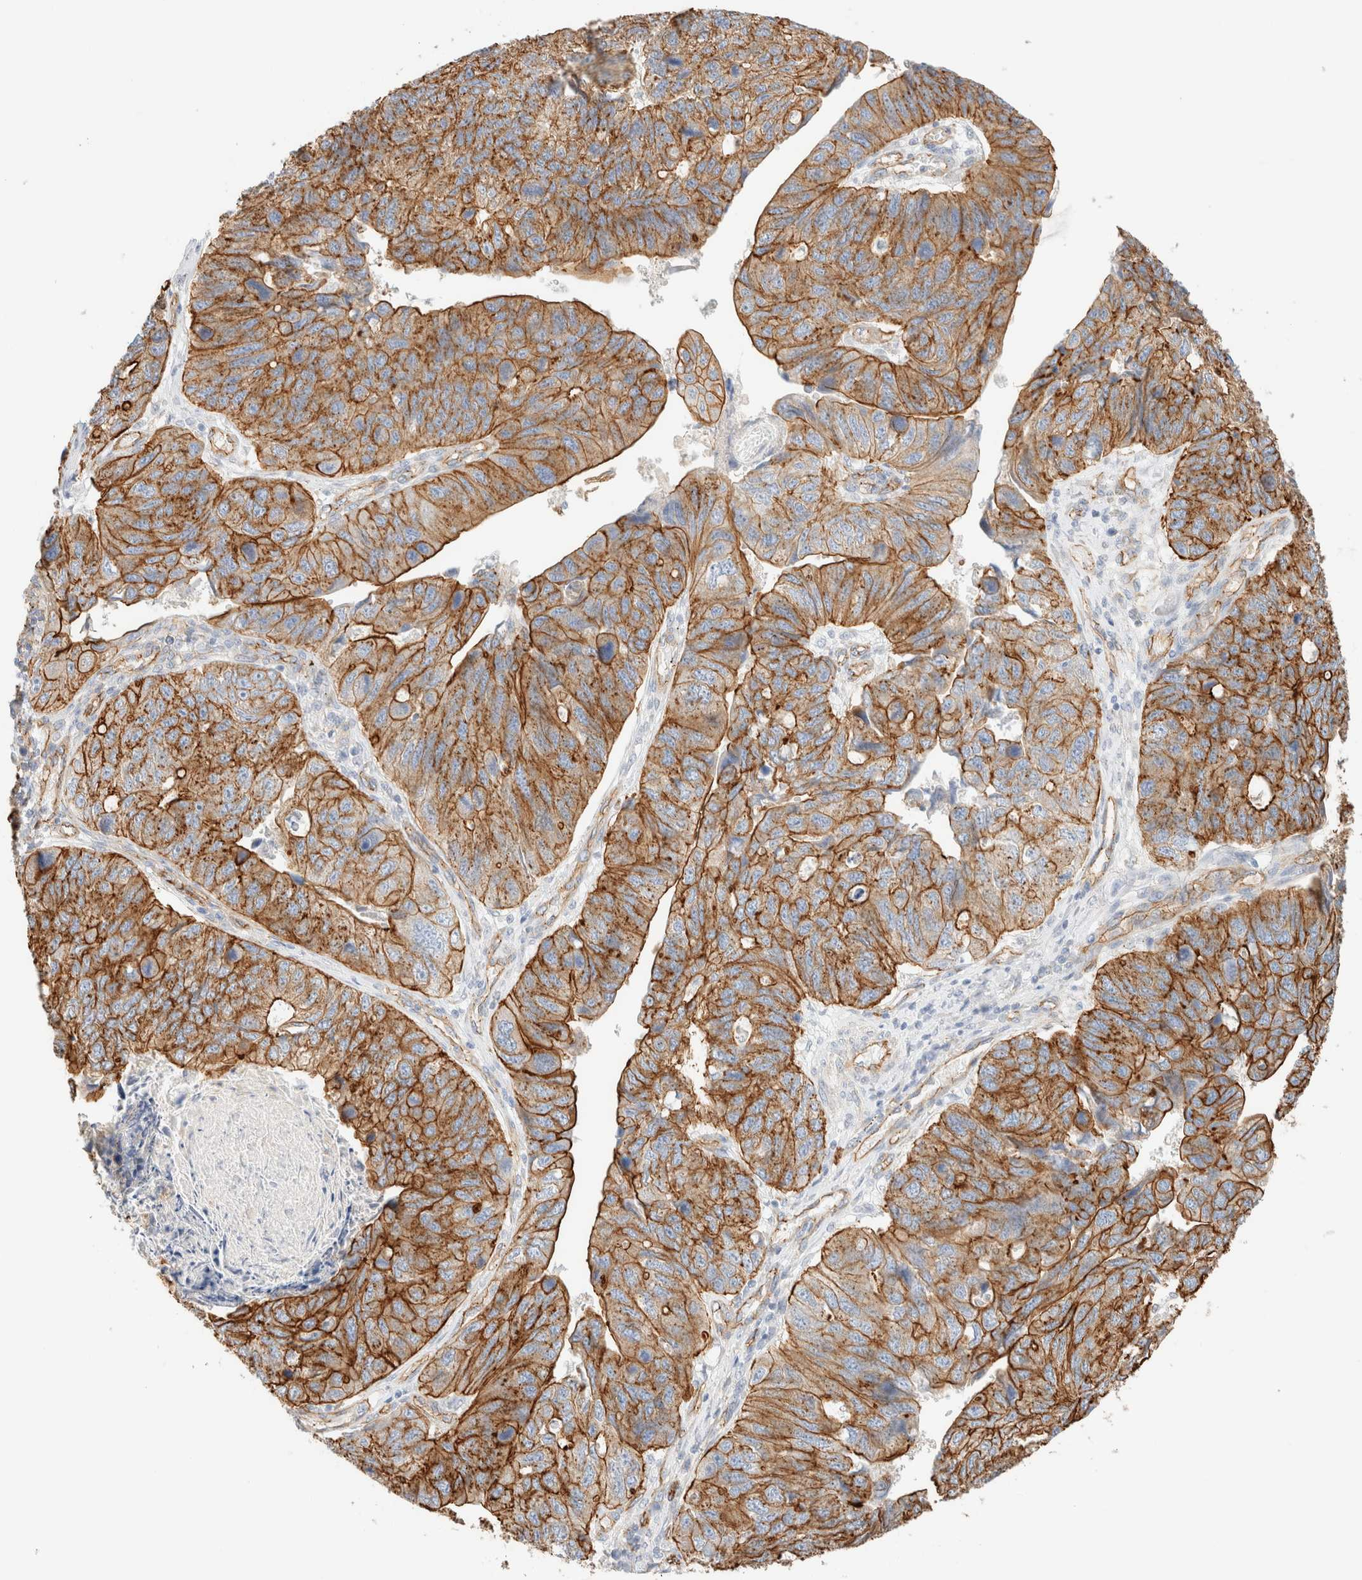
{"staining": {"intensity": "strong", "quantity": ">75%", "location": "cytoplasmic/membranous"}, "tissue": "stomach cancer", "cell_type": "Tumor cells", "image_type": "cancer", "snomed": [{"axis": "morphology", "description": "Adenocarcinoma, NOS"}, {"axis": "topography", "description": "Stomach"}], "caption": "High-power microscopy captured an immunohistochemistry micrograph of stomach adenocarcinoma, revealing strong cytoplasmic/membranous positivity in approximately >75% of tumor cells. Immunohistochemistry stains the protein of interest in brown and the nuclei are stained blue.", "gene": "CYB5R4", "patient": {"sex": "male", "age": 59}}